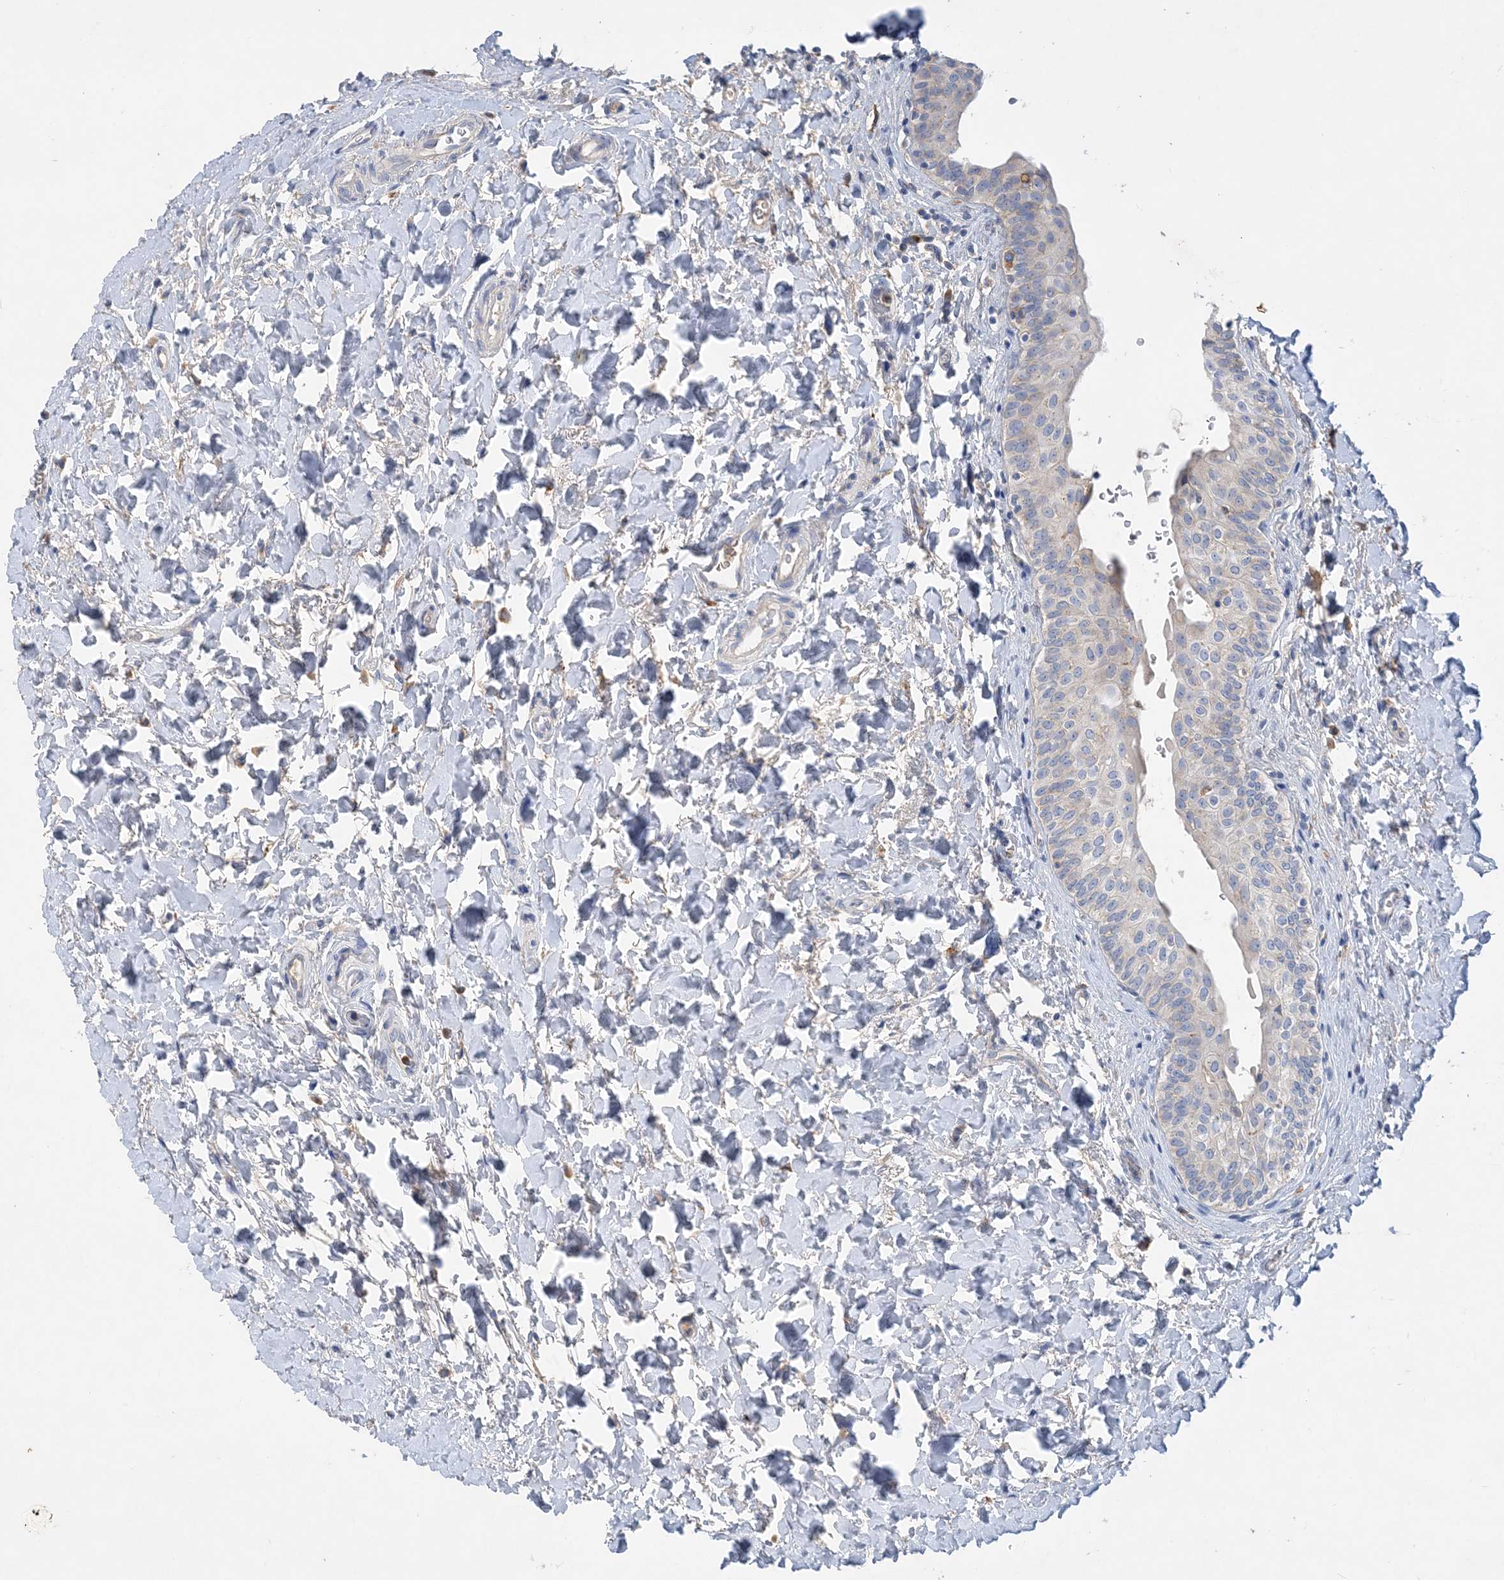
{"staining": {"intensity": "weak", "quantity": "25%-75%", "location": "cytoplasmic/membranous"}, "tissue": "urinary bladder", "cell_type": "Urothelial cells", "image_type": "normal", "snomed": [{"axis": "morphology", "description": "Normal tissue, NOS"}, {"axis": "topography", "description": "Urinary bladder"}], "caption": "A histopathology image of urinary bladder stained for a protein reveals weak cytoplasmic/membranous brown staining in urothelial cells.", "gene": "GRINA", "patient": {"sex": "male", "age": 83}}